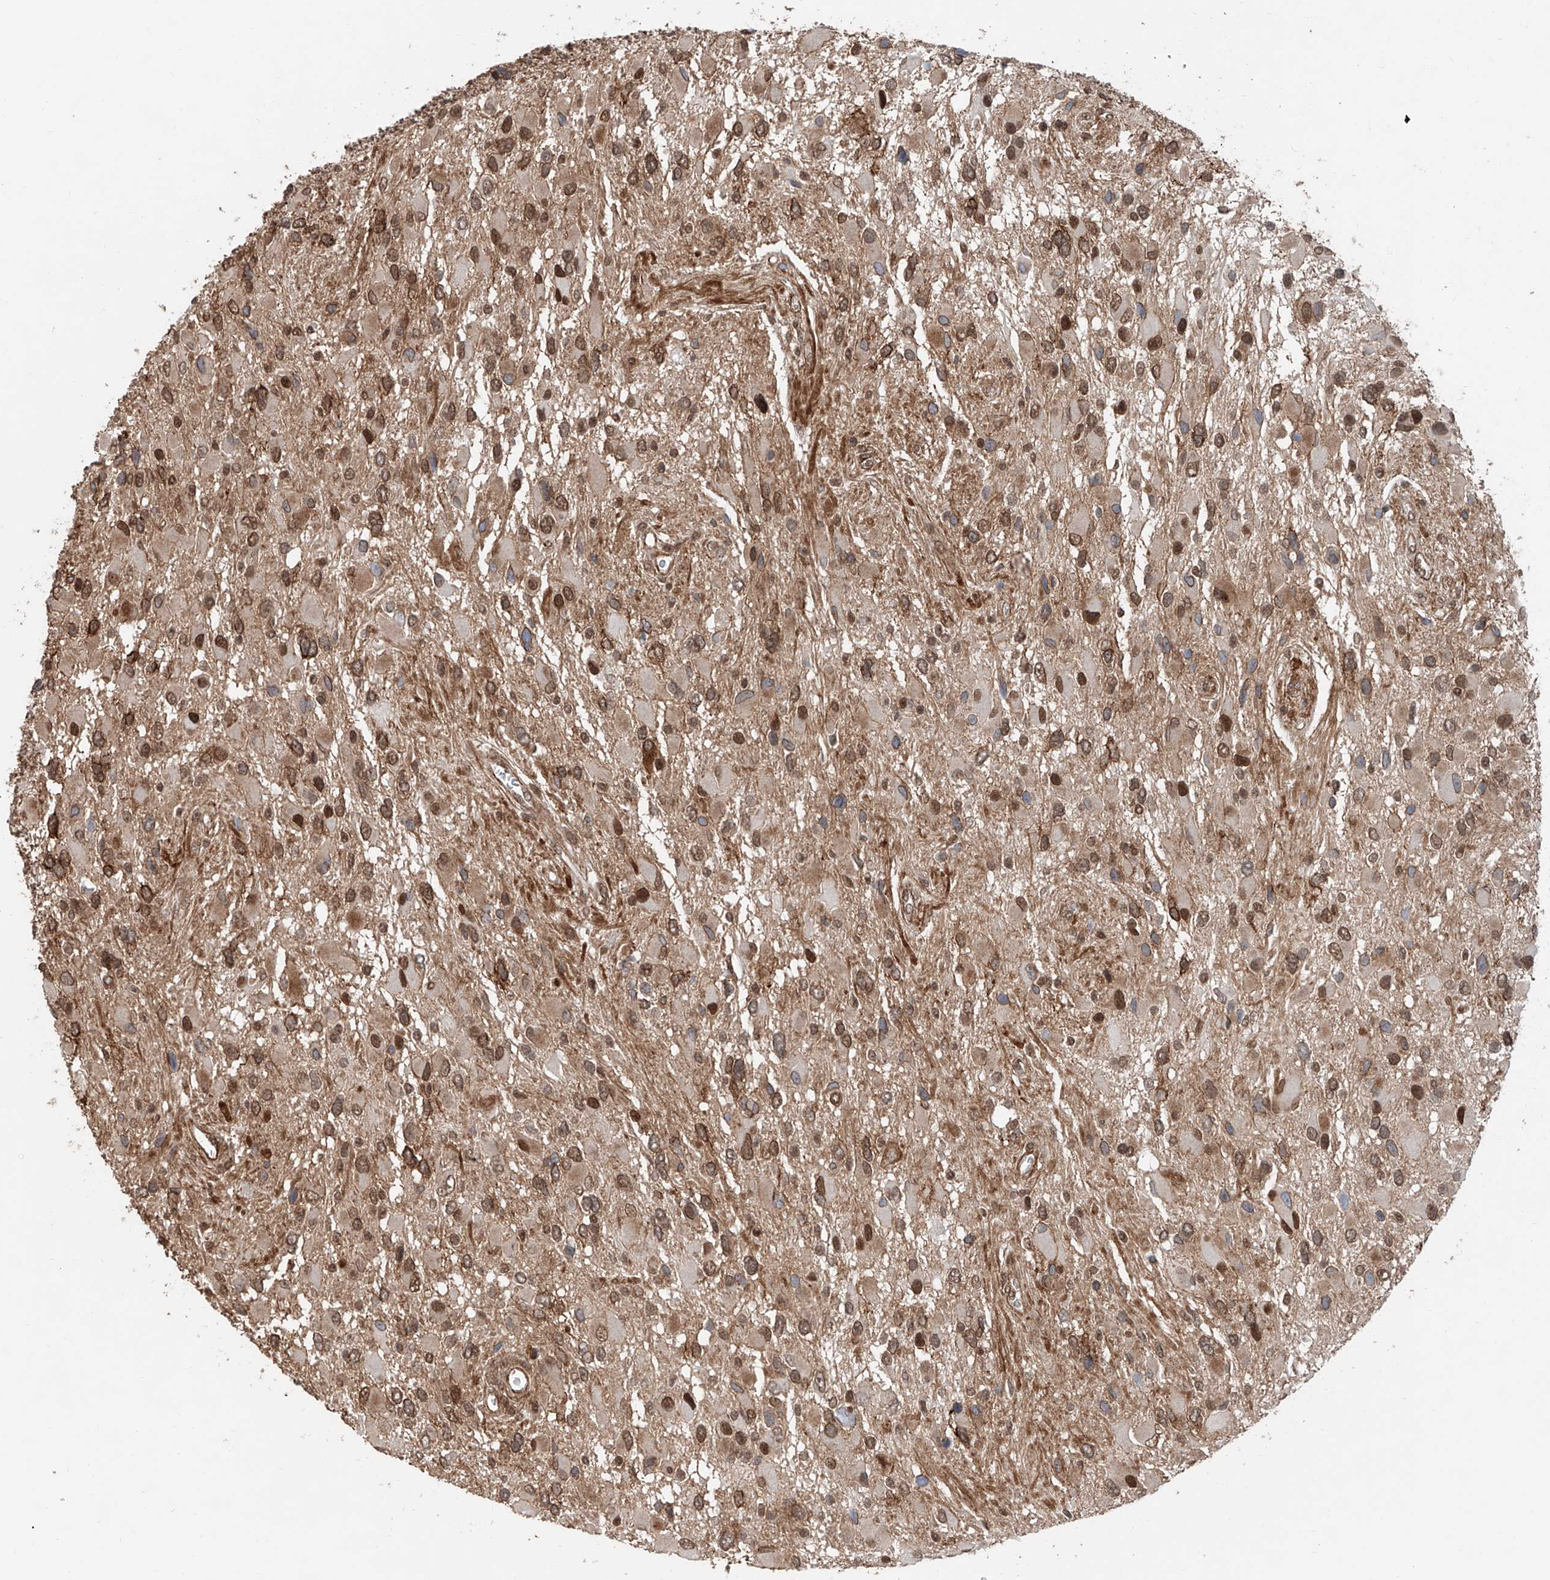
{"staining": {"intensity": "moderate", "quantity": ">75%", "location": "cytoplasmic/membranous,nuclear"}, "tissue": "glioma", "cell_type": "Tumor cells", "image_type": "cancer", "snomed": [{"axis": "morphology", "description": "Glioma, malignant, High grade"}, {"axis": "topography", "description": "Brain"}], "caption": "Immunohistochemistry (IHC) (DAB) staining of human malignant high-grade glioma reveals moderate cytoplasmic/membranous and nuclear protein positivity in approximately >75% of tumor cells. The protein is shown in brown color, while the nuclei are stained blue.", "gene": "SDE2", "patient": {"sex": "male", "age": 53}}